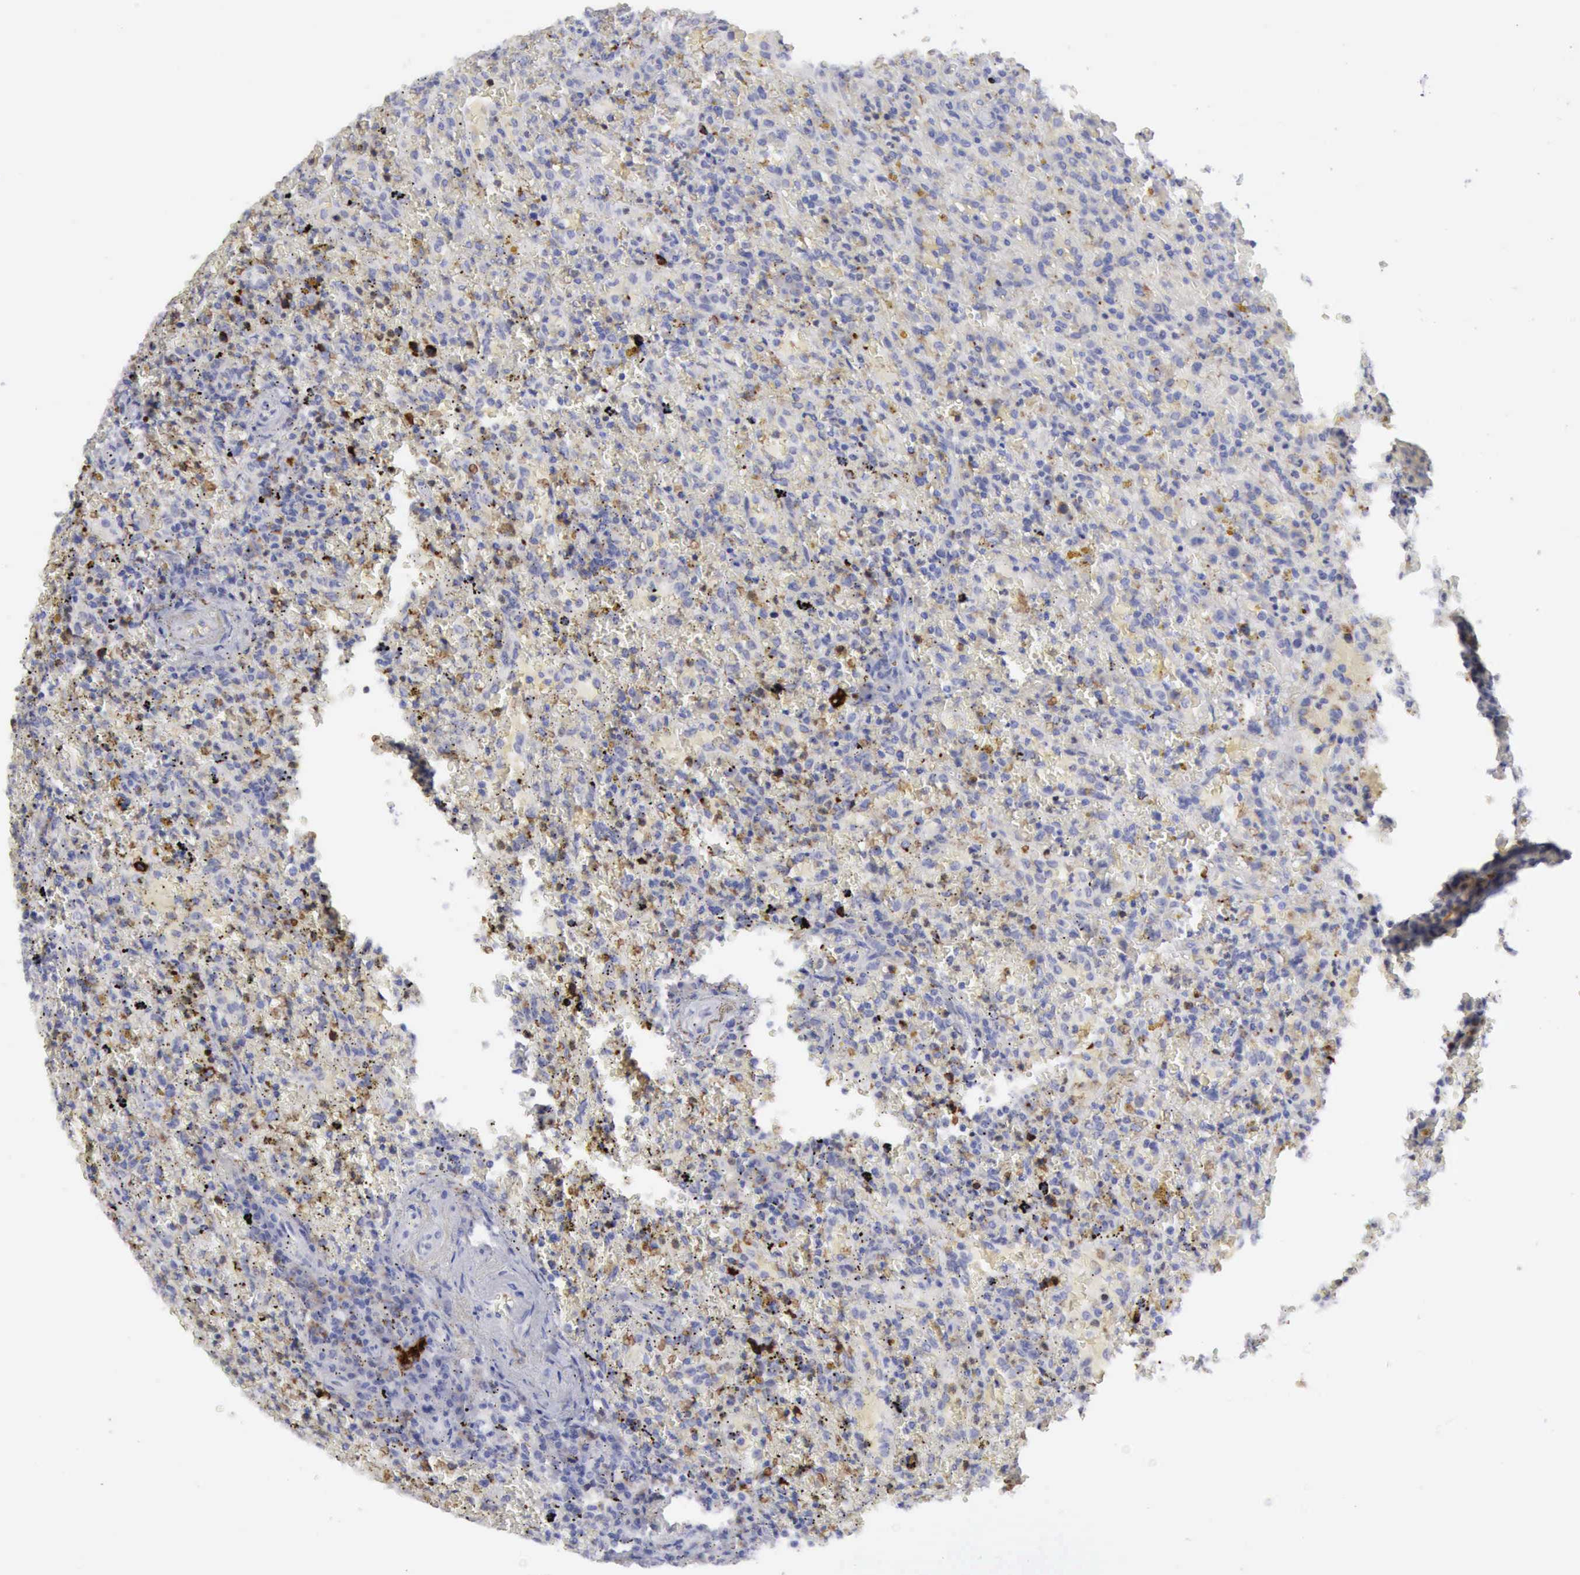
{"staining": {"intensity": "negative", "quantity": "none", "location": "none"}, "tissue": "lymphoma", "cell_type": "Tumor cells", "image_type": "cancer", "snomed": [{"axis": "morphology", "description": "Malignant lymphoma, non-Hodgkin's type, High grade"}, {"axis": "topography", "description": "Spleen"}, {"axis": "topography", "description": "Lymph node"}], "caption": "A micrograph of human lymphoma is negative for staining in tumor cells.", "gene": "TFRC", "patient": {"sex": "female", "age": 70}}